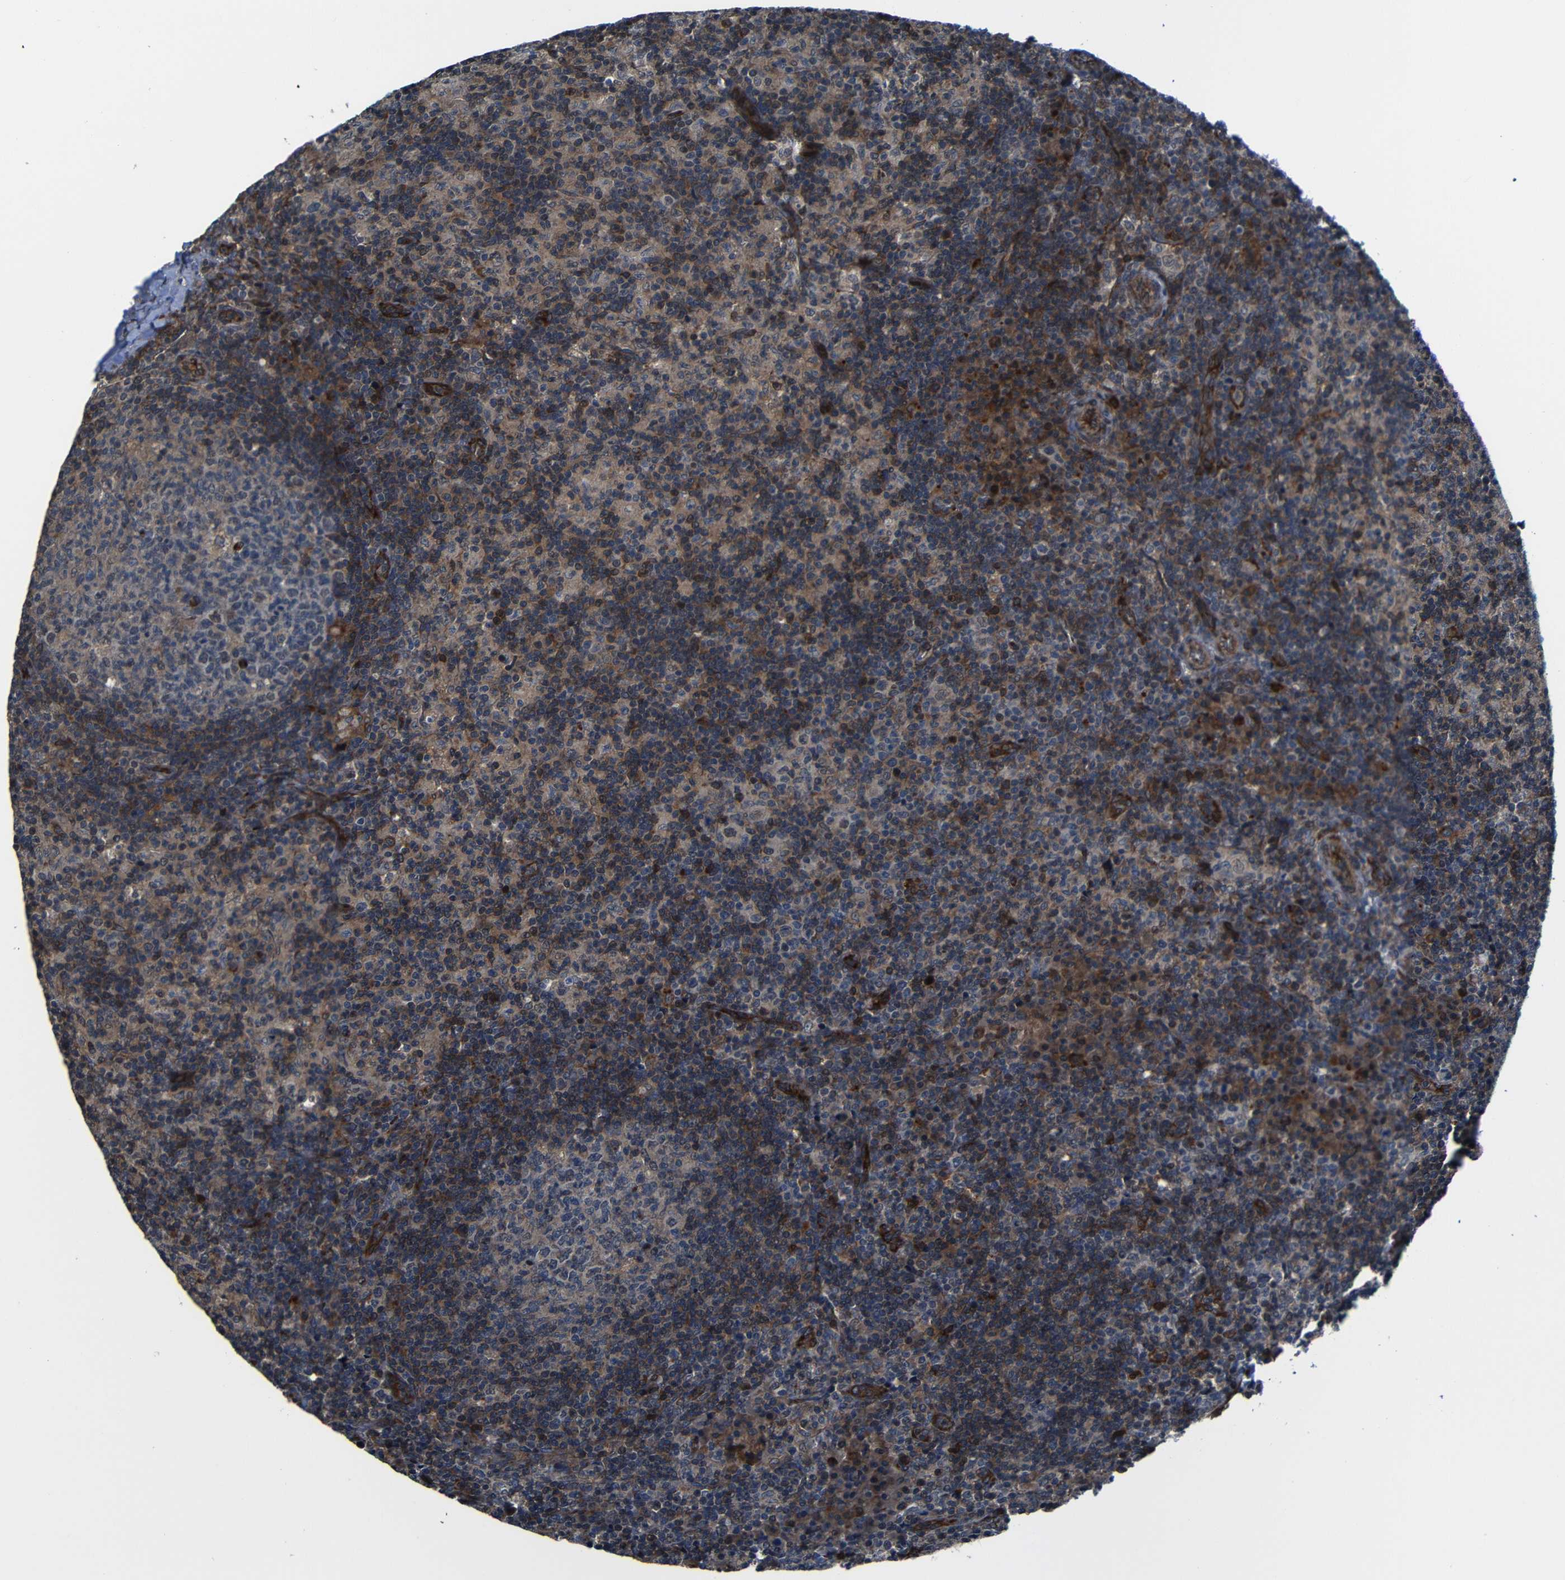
{"staining": {"intensity": "weak", "quantity": ">75%", "location": "cytoplasmic/membranous"}, "tissue": "lymph node", "cell_type": "Germinal center cells", "image_type": "normal", "snomed": [{"axis": "morphology", "description": "Normal tissue, NOS"}, {"axis": "morphology", "description": "Inflammation, NOS"}, {"axis": "topography", "description": "Lymph node"}], "caption": "Protein staining exhibits weak cytoplasmic/membranous staining in about >75% of germinal center cells in normal lymph node.", "gene": "KIAA0513", "patient": {"sex": "male", "age": 55}}